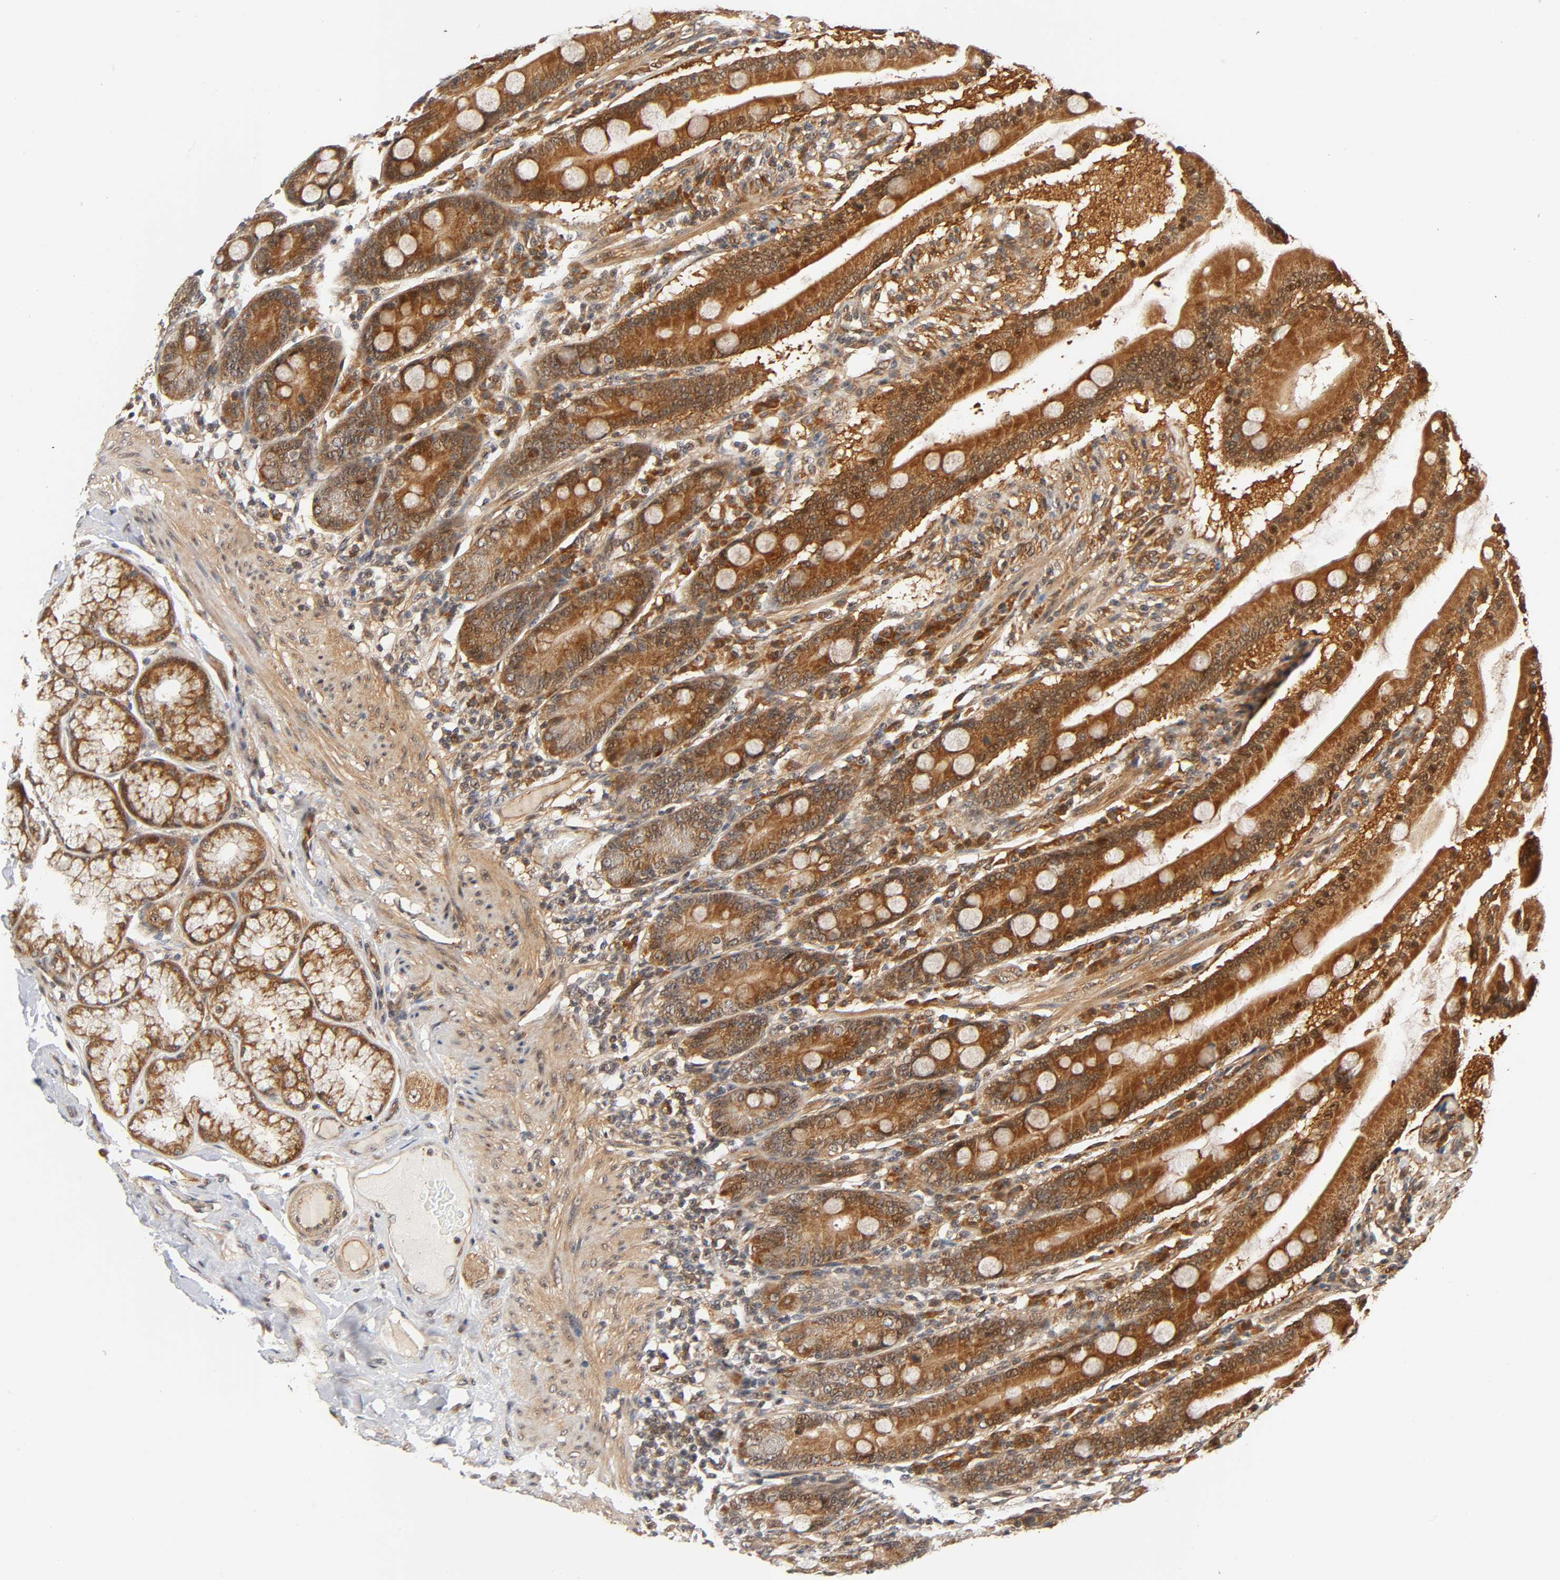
{"staining": {"intensity": "moderate", "quantity": ">75%", "location": "cytoplasmic/membranous,nuclear"}, "tissue": "duodenum", "cell_type": "Glandular cells", "image_type": "normal", "snomed": [{"axis": "morphology", "description": "Normal tissue, NOS"}, {"axis": "topography", "description": "Duodenum"}], "caption": "About >75% of glandular cells in benign human duodenum display moderate cytoplasmic/membranous,nuclear protein positivity as visualized by brown immunohistochemical staining.", "gene": "IQCJ", "patient": {"sex": "female", "age": 64}}